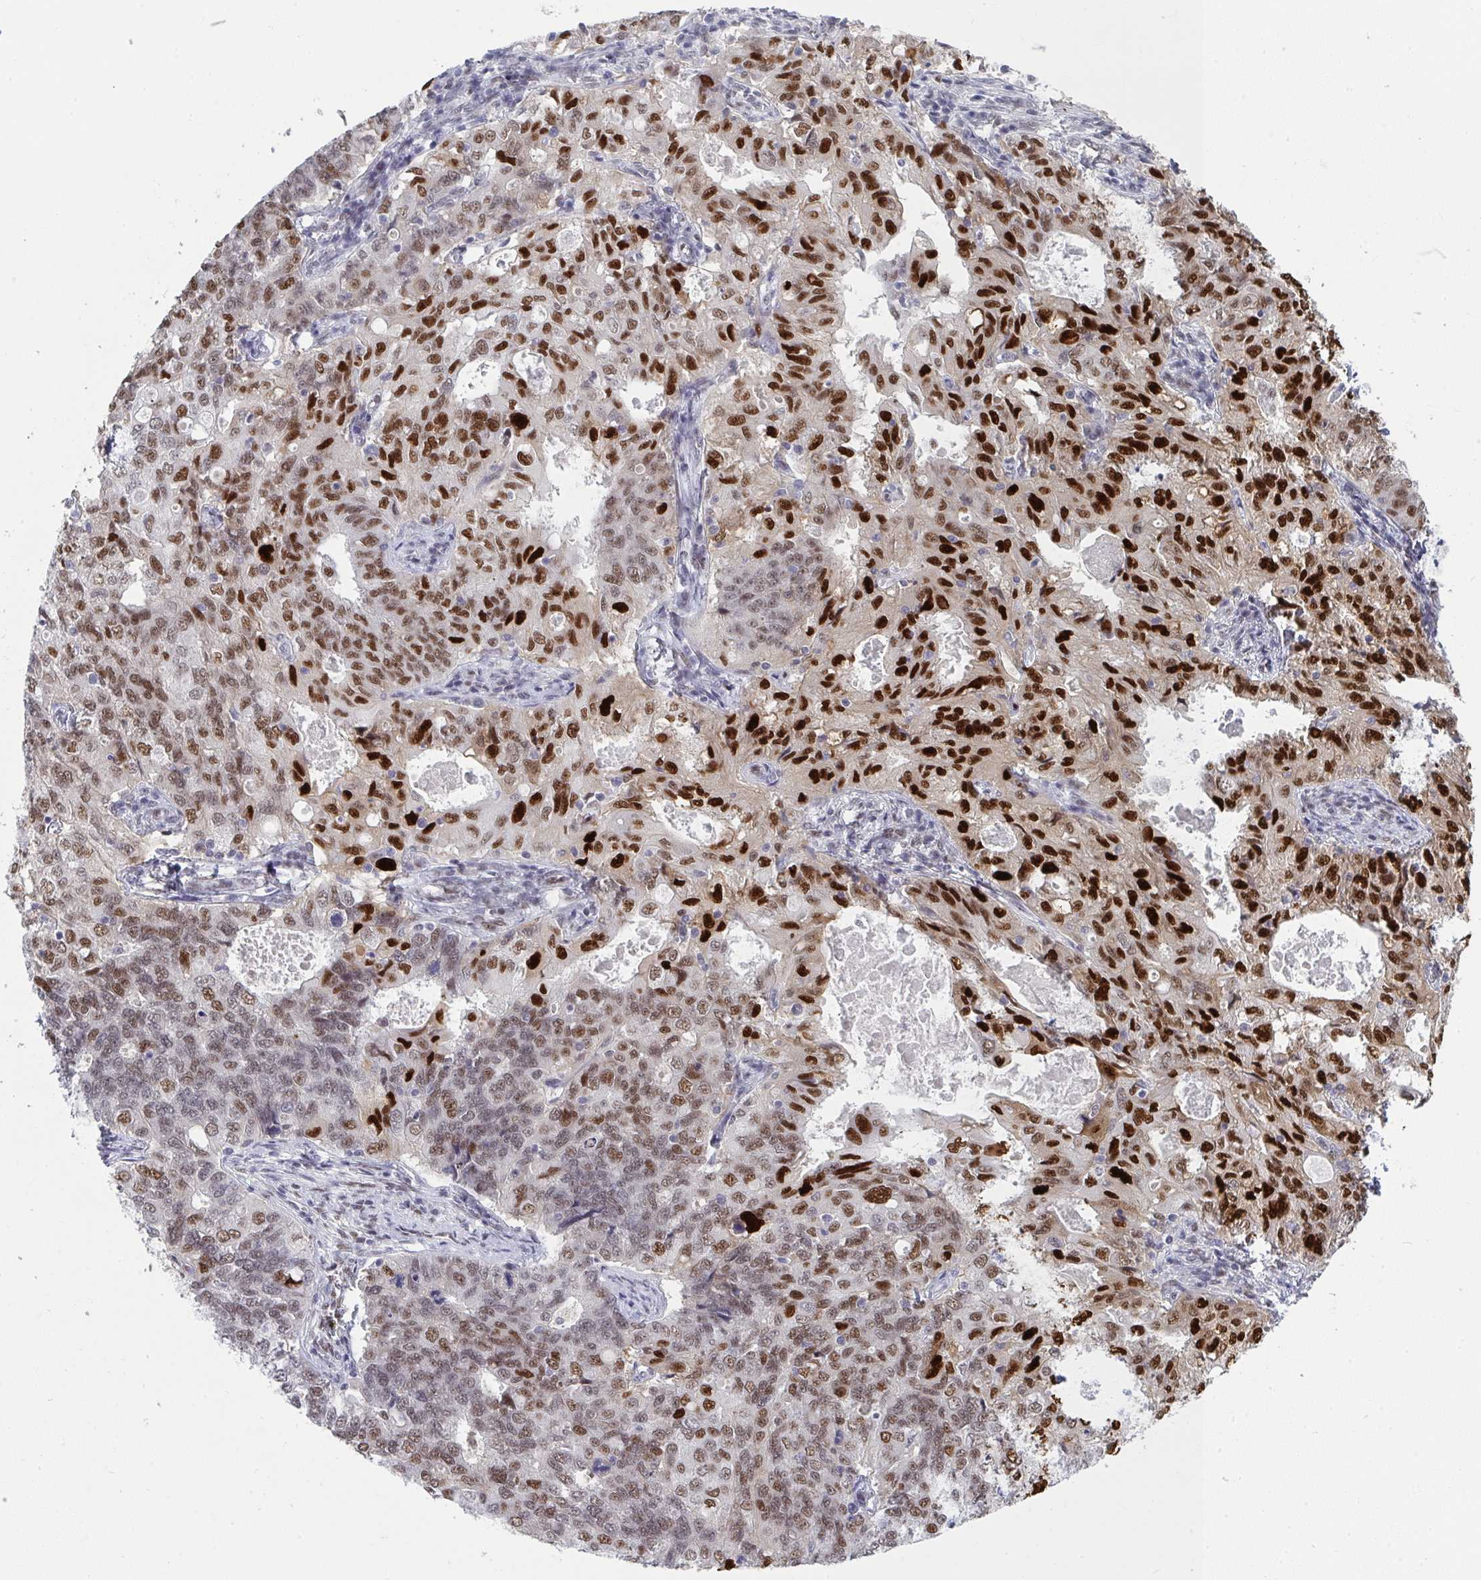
{"staining": {"intensity": "strong", "quantity": "25%-75%", "location": "nuclear"}, "tissue": "endometrial cancer", "cell_type": "Tumor cells", "image_type": "cancer", "snomed": [{"axis": "morphology", "description": "Adenocarcinoma, NOS"}, {"axis": "topography", "description": "Endometrium"}], "caption": "Protein staining of endometrial adenocarcinoma tissue exhibits strong nuclear staining in about 25%-75% of tumor cells.", "gene": "JDP2", "patient": {"sex": "female", "age": 43}}